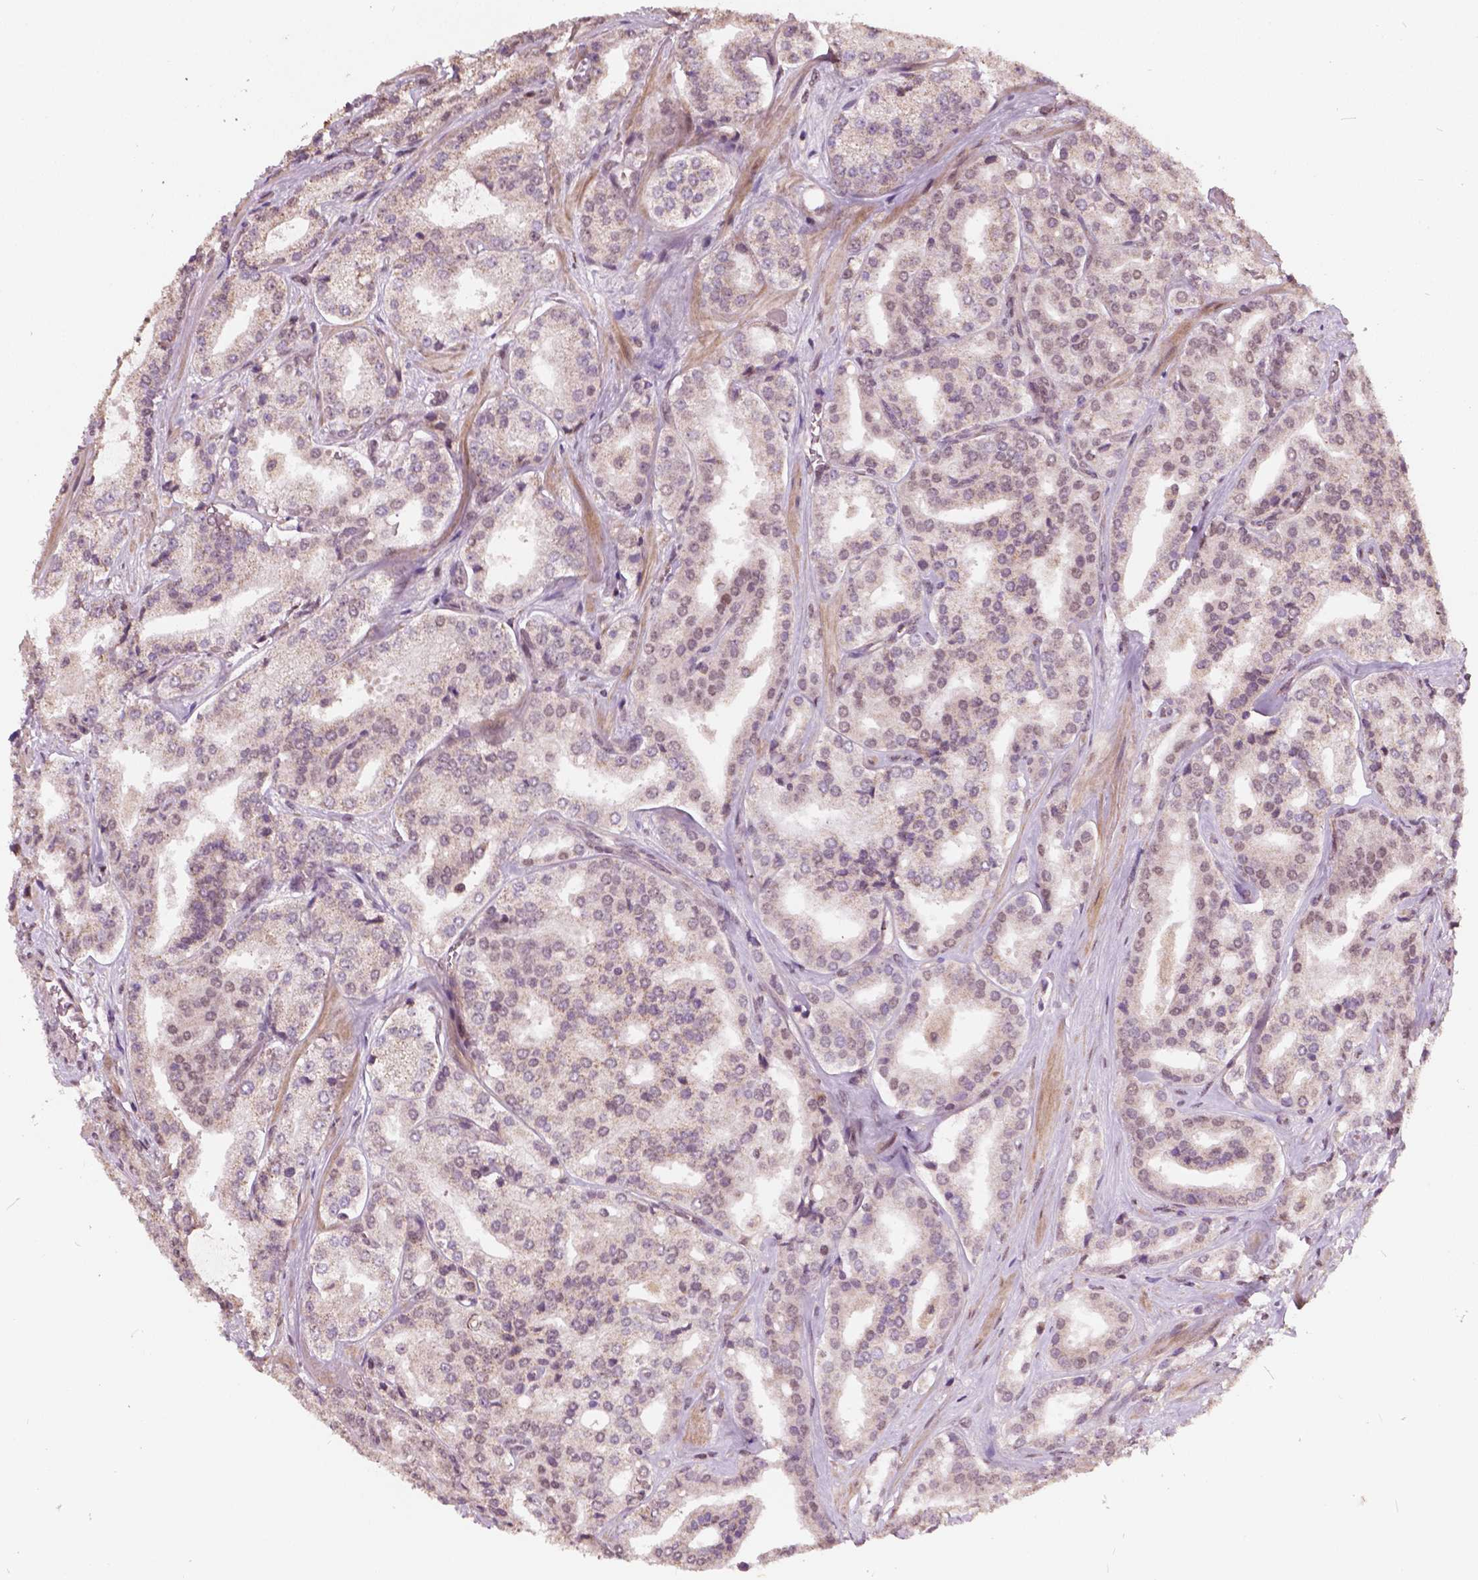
{"staining": {"intensity": "moderate", "quantity": "25%-75%", "location": "cytoplasmic/membranous,nuclear"}, "tissue": "prostate cancer", "cell_type": "Tumor cells", "image_type": "cancer", "snomed": [{"axis": "morphology", "description": "Adenocarcinoma, Low grade"}, {"axis": "topography", "description": "Prostate"}], "caption": "Prostate cancer (low-grade adenocarcinoma) stained for a protein (brown) shows moderate cytoplasmic/membranous and nuclear positive expression in approximately 25%-75% of tumor cells.", "gene": "GPS2", "patient": {"sex": "male", "age": 56}}